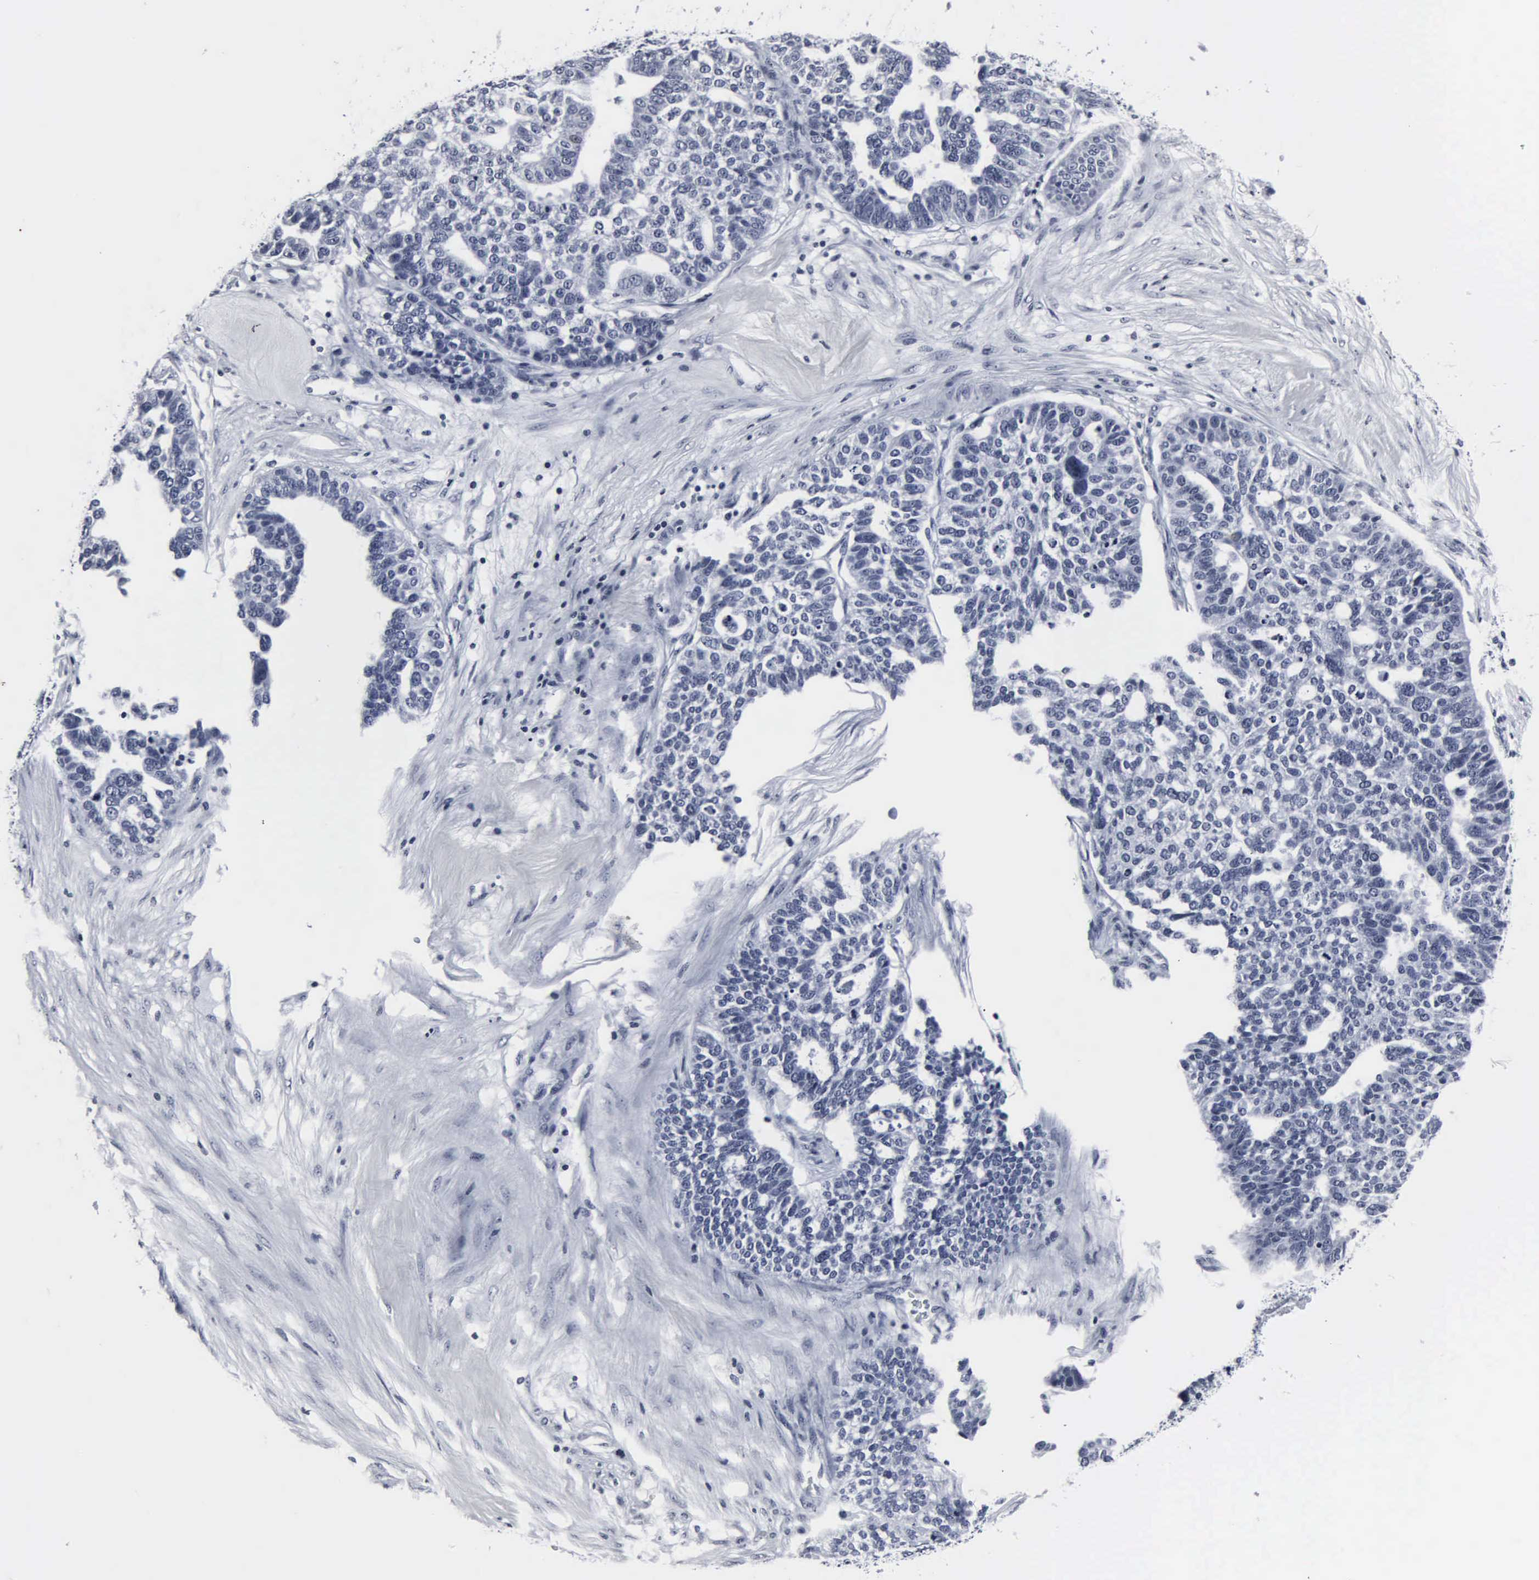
{"staining": {"intensity": "negative", "quantity": "none", "location": "none"}, "tissue": "ovarian cancer", "cell_type": "Tumor cells", "image_type": "cancer", "snomed": [{"axis": "morphology", "description": "Cystadenocarcinoma, serous, NOS"}, {"axis": "topography", "description": "Ovary"}], "caption": "Immunohistochemistry (IHC) of ovarian cancer reveals no positivity in tumor cells.", "gene": "DGCR2", "patient": {"sex": "female", "age": 59}}